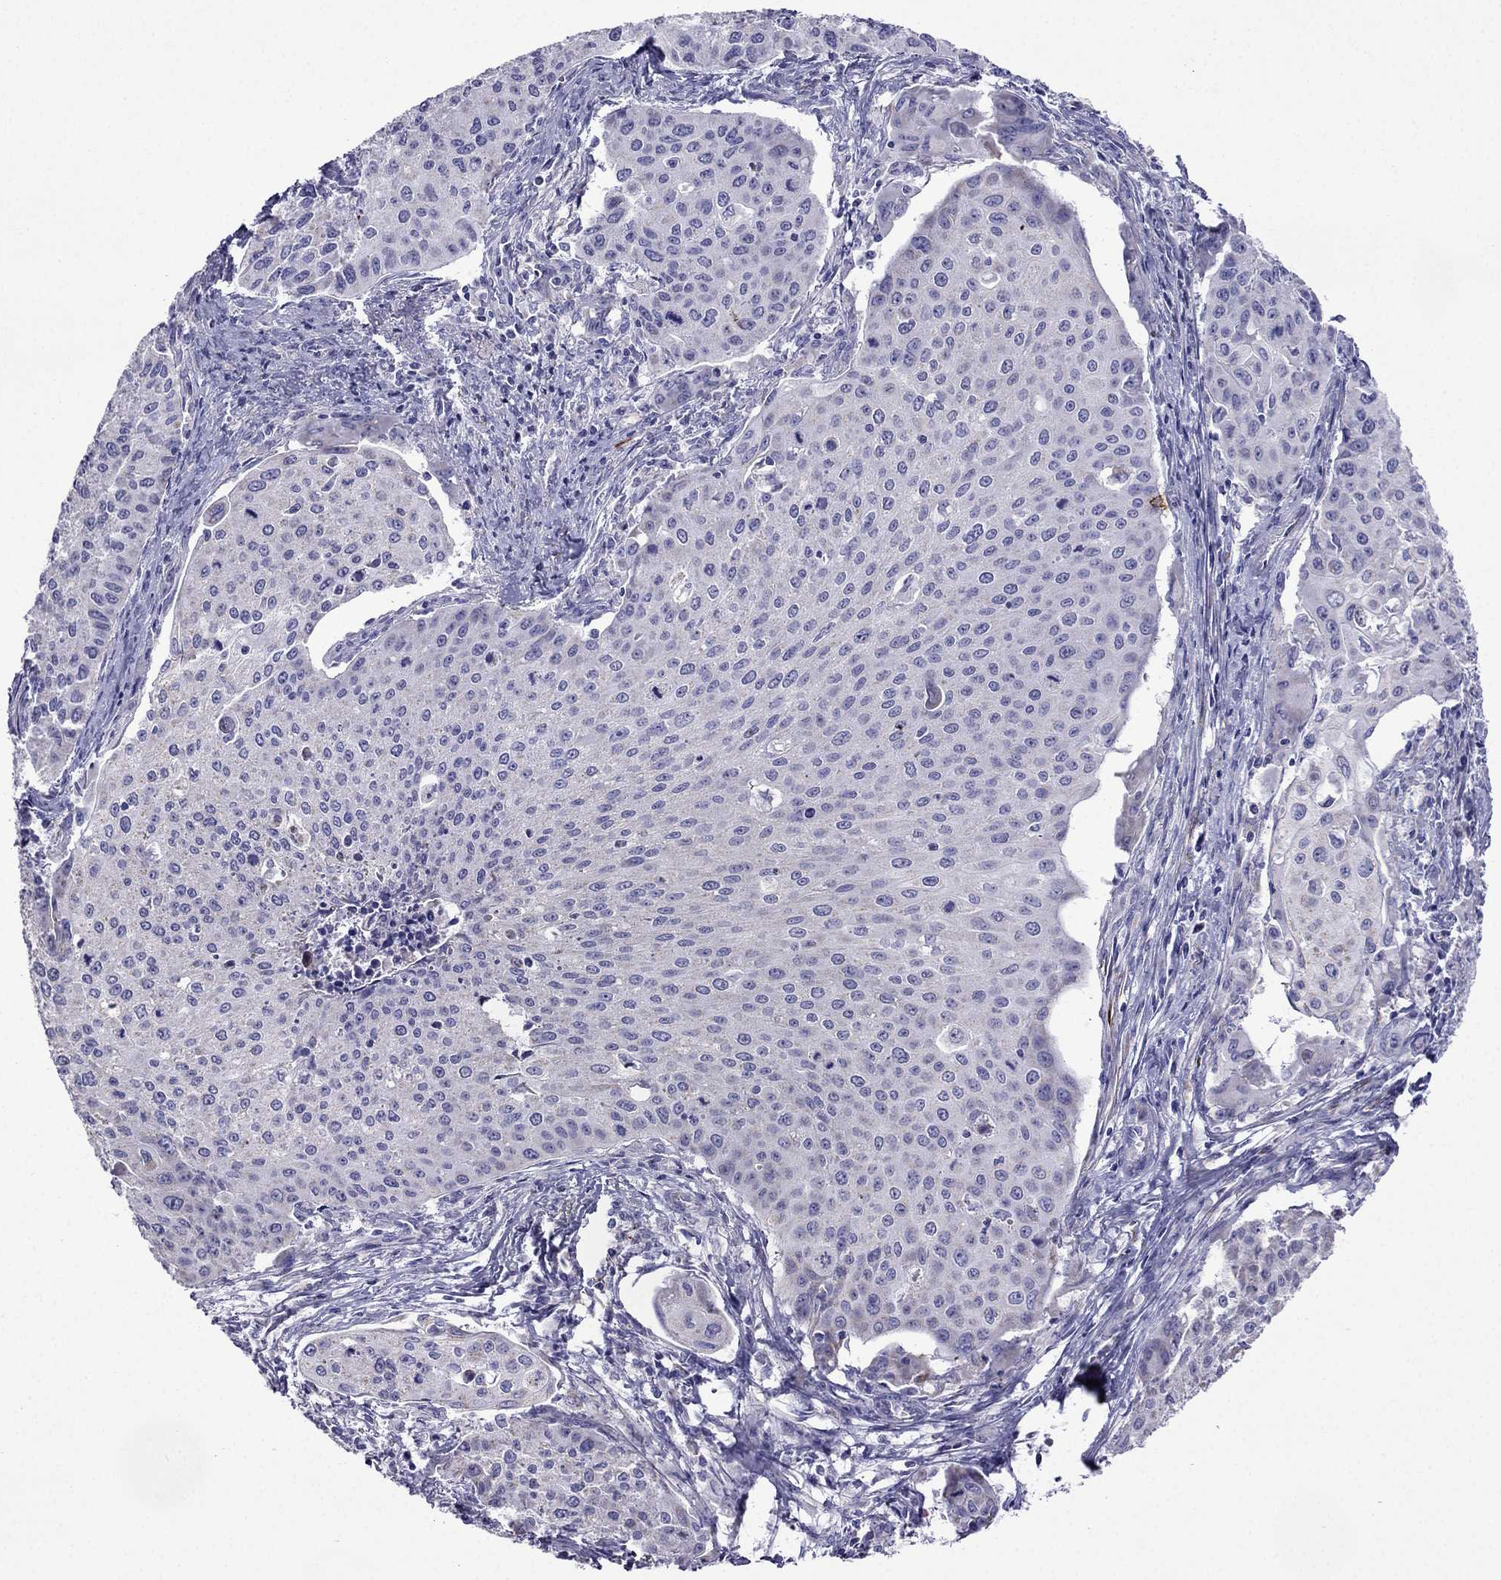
{"staining": {"intensity": "negative", "quantity": "none", "location": "none"}, "tissue": "cervical cancer", "cell_type": "Tumor cells", "image_type": "cancer", "snomed": [{"axis": "morphology", "description": "Squamous cell carcinoma, NOS"}, {"axis": "topography", "description": "Cervix"}], "caption": "IHC histopathology image of cervical cancer stained for a protein (brown), which shows no expression in tumor cells. Brightfield microscopy of immunohistochemistry (IHC) stained with DAB (3,3'-diaminobenzidine) (brown) and hematoxylin (blue), captured at high magnification.", "gene": "DSC1", "patient": {"sex": "female", "age": 38}}